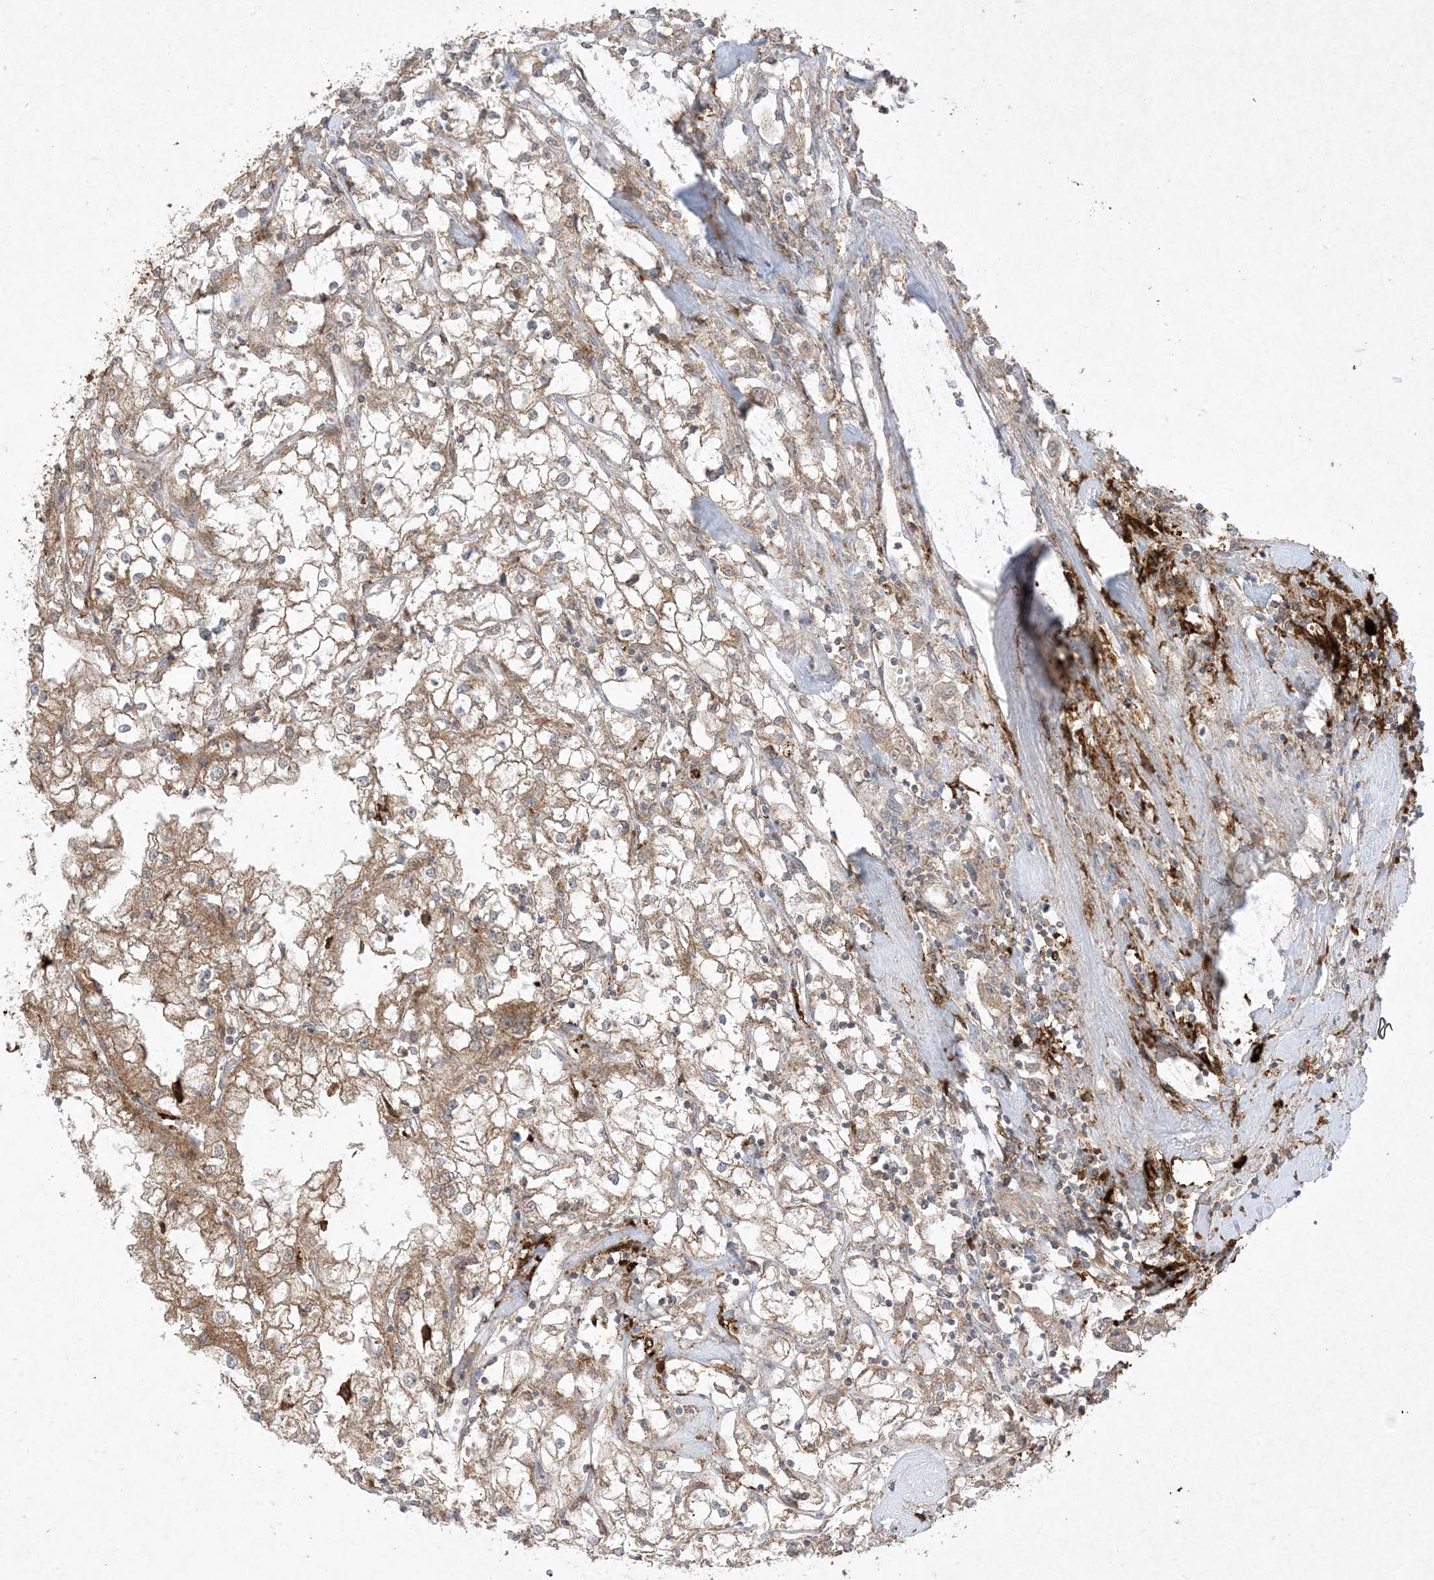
{"staining": {"intensity": "moderate", "quantity": ">75%", "location": "cytoplasmic/membranous"}, "tissue": "renal cancer", "cell_type": "Tumor cells", "image_type": "cancer", "snomed": [{"axis": "morphology", "description": "Adenocarcinoma, NOS"}, {"axis": "topography", "description": "Kidney"}], "caption": "Immunohistochemical staining of adenocarcinoma (renal) shows medium levels of moderate cytoplasmic/membranous staining in approximately >75% of tumor cells. (DAB (3,3'-diaminobenzidine) IHC with brightfield microscopy, high magnification).", "gene": "UBE2C", "patient": {"sex": "male", "age": 56}}